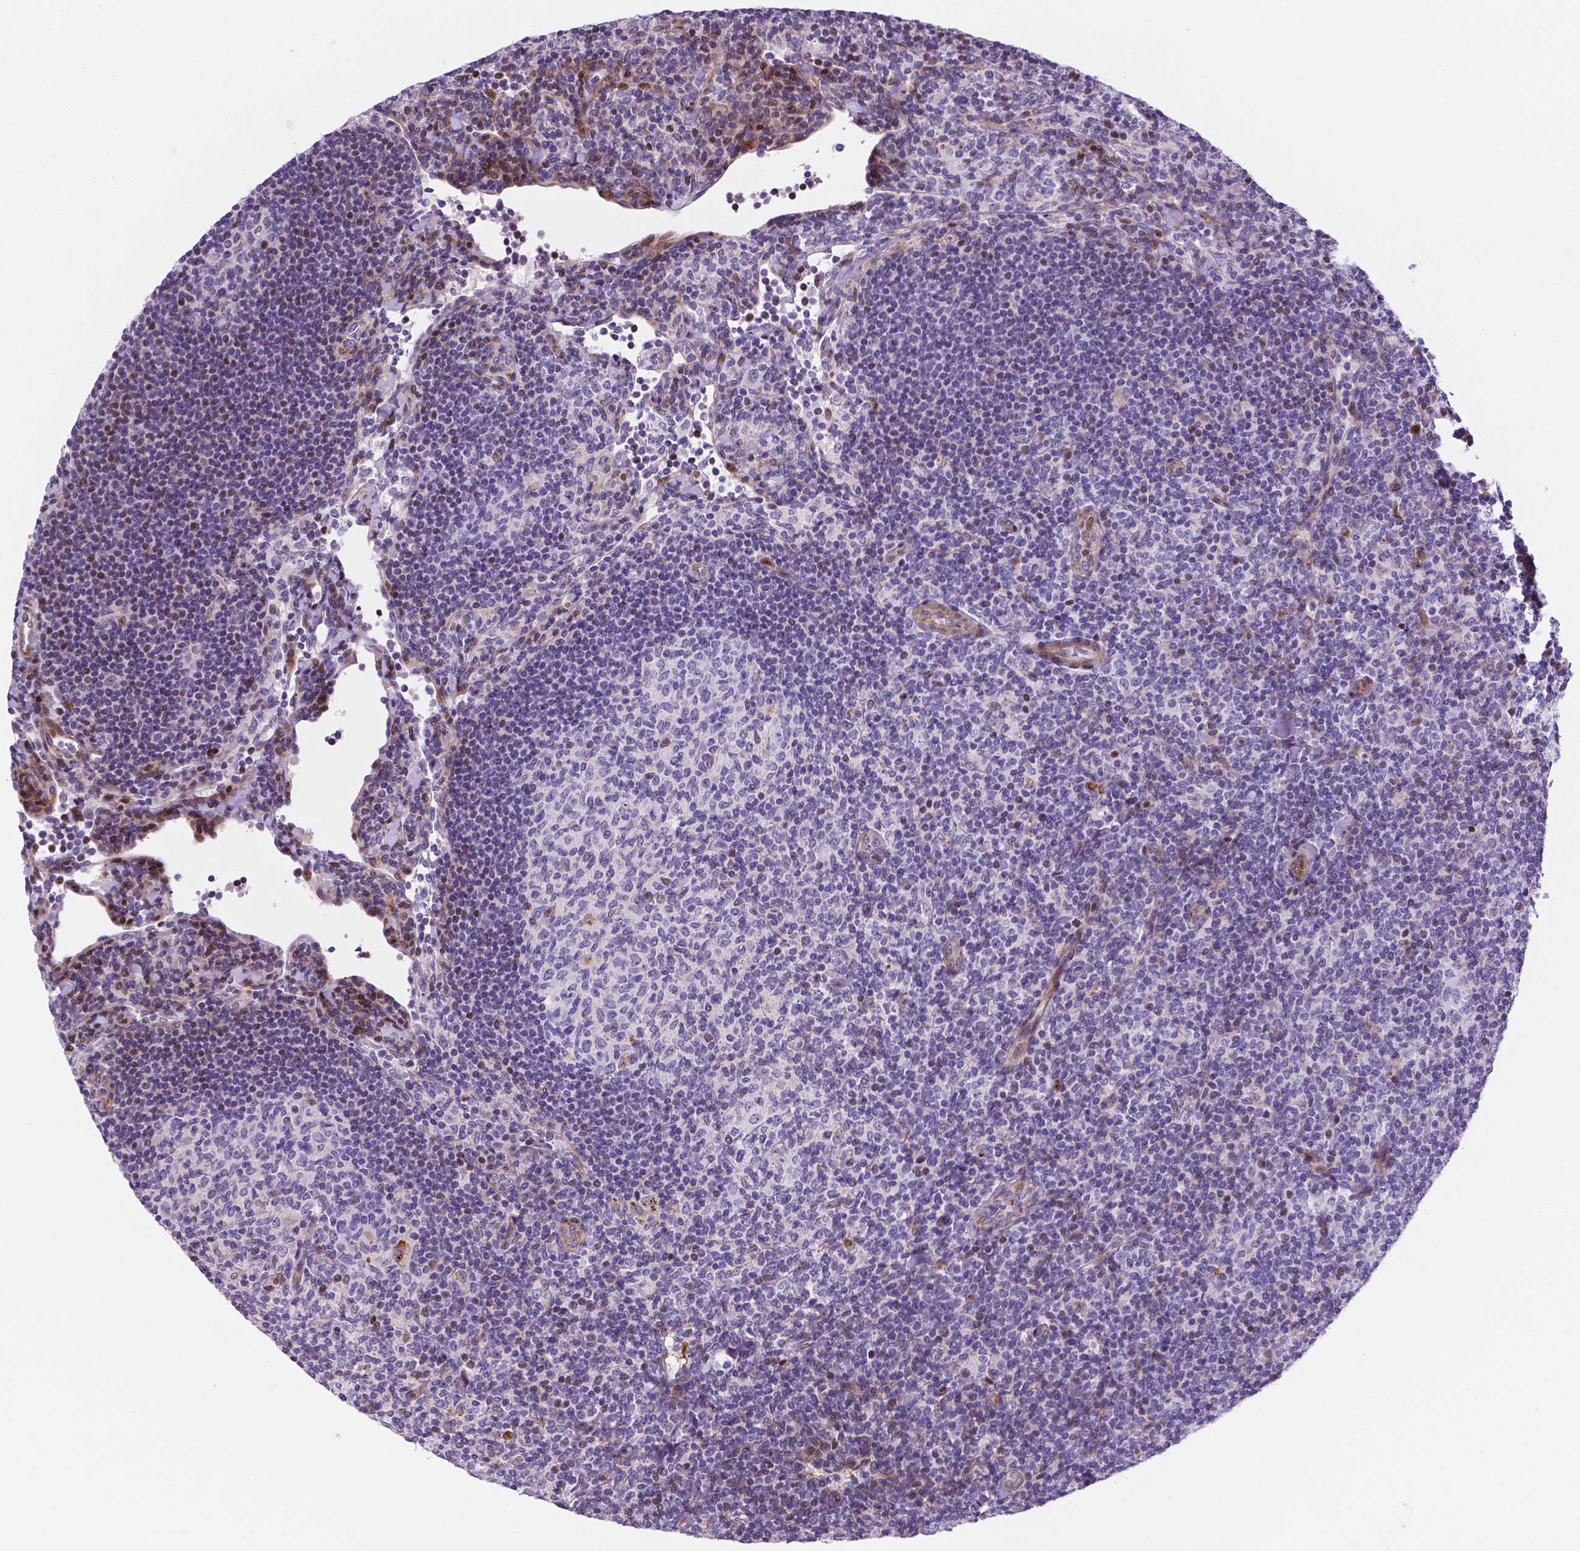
{"staining": {"intensity": "moderate", "quantity": "<25%", "location": "nuclear"}, "tissue": "lymphoma", "cell_type": "Tumor cells", "image_type": "cancer", "snomed": [{"axis": "morphology", "description": "Malignant lymphoma, non-Hodgkin's type, Low grade"}, {"axis": "topography", "description": "Lymph node"}], "caption": "DAB (3,3'-diaminobenzidine) immunohistochemical staining of low-grade malignant lymphoma, non-Hodgkin's type shows moderate nuclear protein expression in about <25% of tumor cells.", "gene": "TM4SF20", "patient": {"sex": "female", "age": 56}}